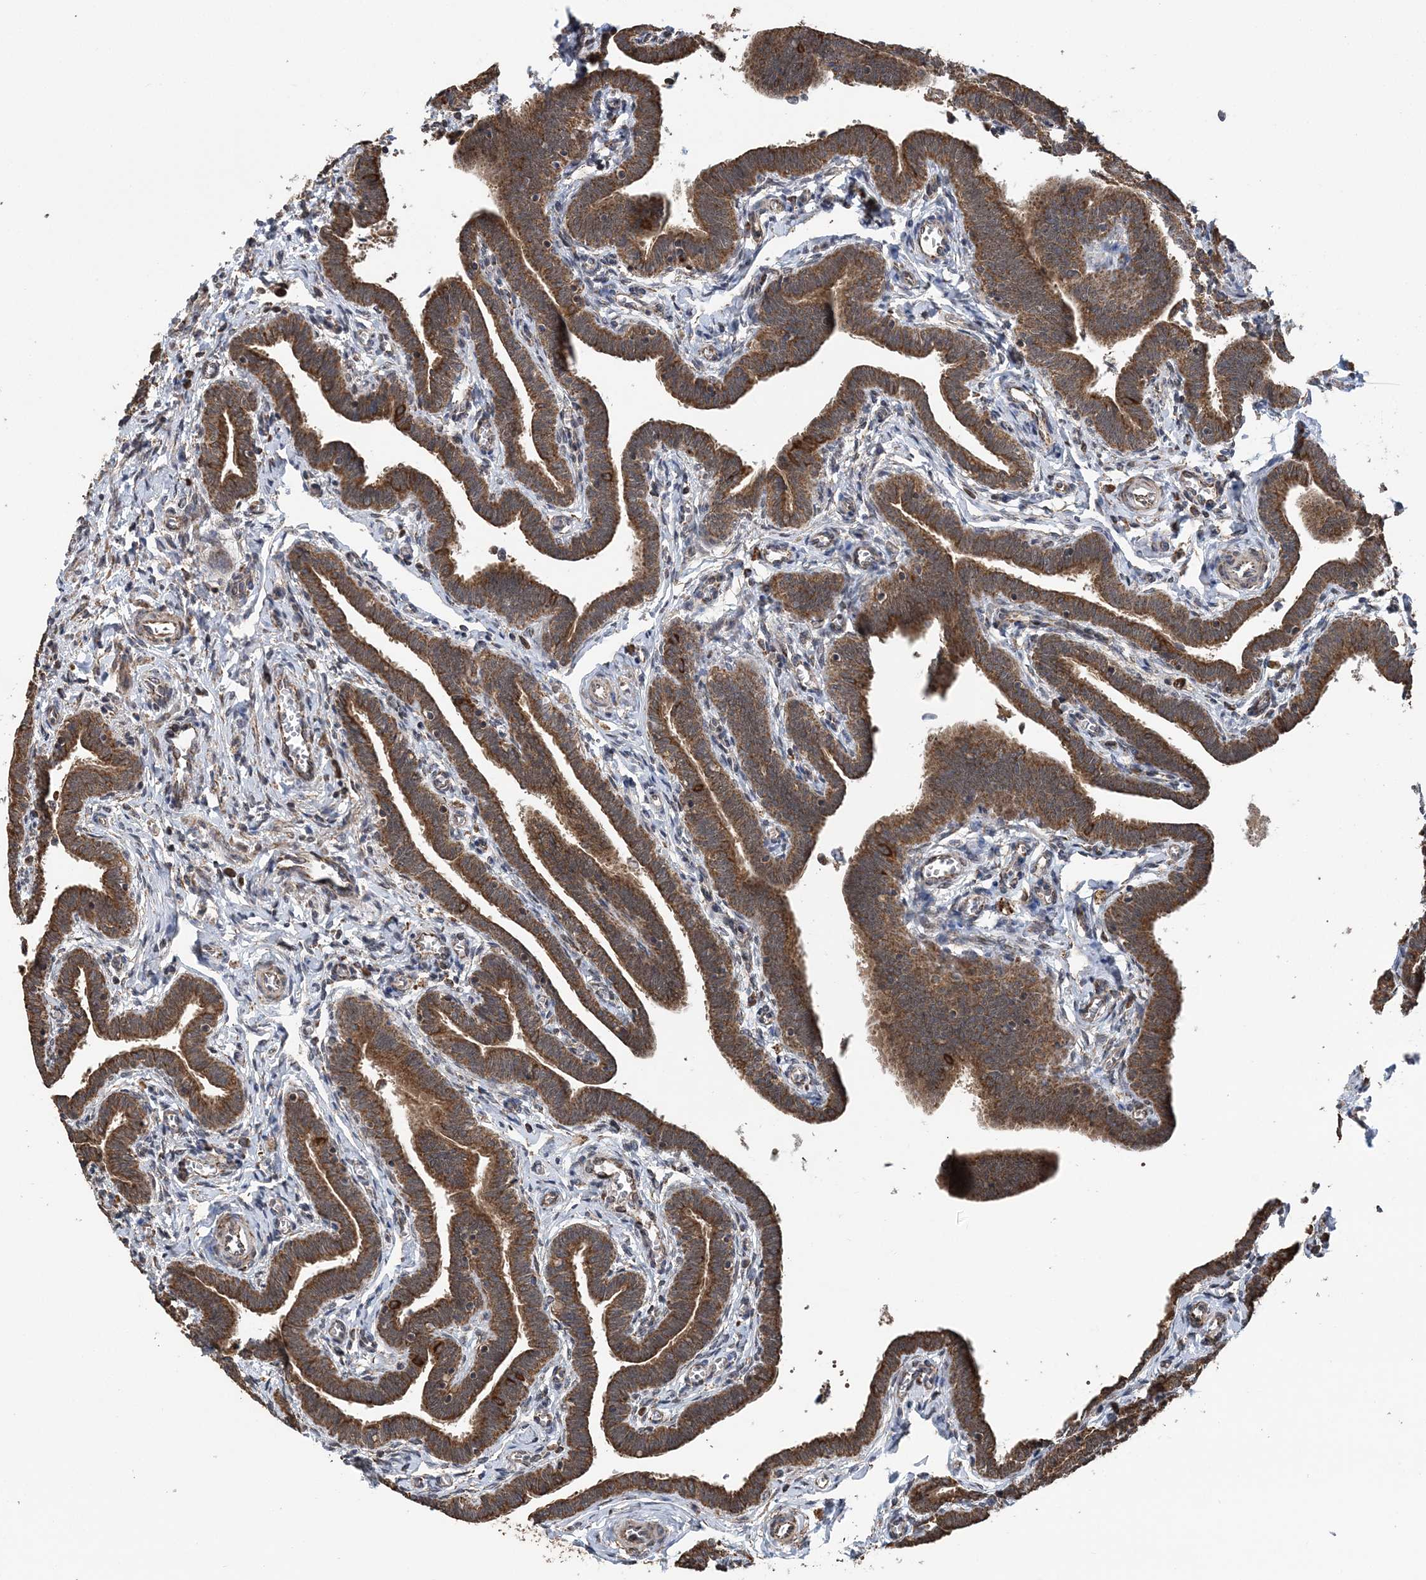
{"staining": {"intensity": "moderate", "quantity": ">75%", "location": "cytoplasmic/membranous,nuclear"}, "tissue": "fallopian tube", "cell_type": "Glandular cells", "image_type": "normal", "snomed": [{"axis": "morphology", "description": "Normal tissue, NOS"}, {"axis": "topography", "description": "Fallopian tube"}], "caption": "Immunohistochemical staining of benign fallopian tube reveals moderate cytoplasmic/membranous,nuclear protein positivity in about >75% of glandular cells. The protein of interest is stained brown, and the nuclei are stained in blue (DAB (3,3'-diaminobenzidine) IHC with brightfield microscopy, high magnification).", "gene": "PCBP1", "patient": {"sex": "female", "age": 36}}